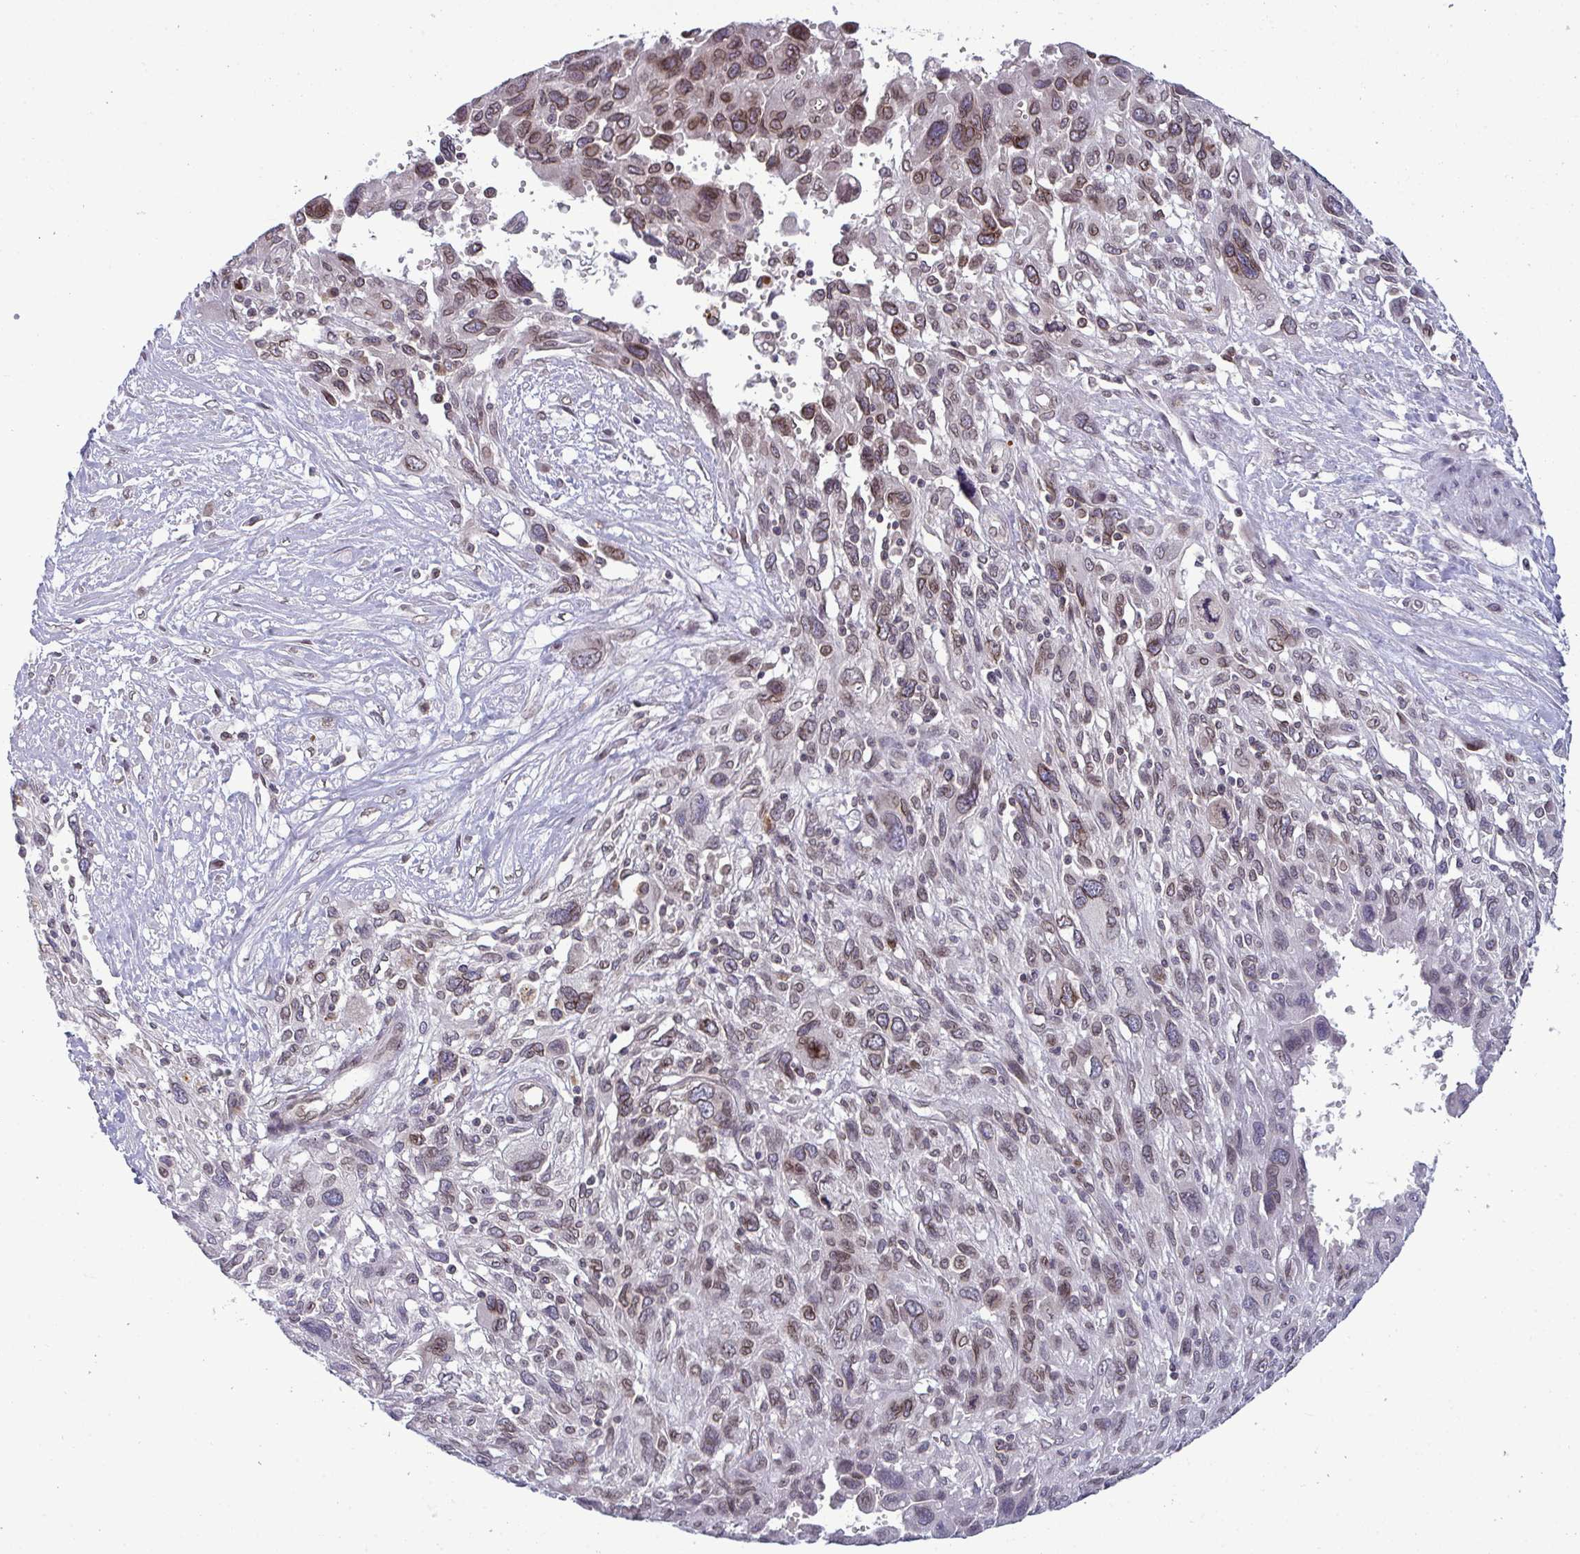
{"staining": {"intensity": "moderate", "quantity": "25%-75%", "location": "cytoplasmic/membranous,nuclear"}, "tissue": "pancreatic cancer", "cell_type": "Tumor cells", "image_type": "cancer", "snomed": [{"axis": "morphology", "description": "Adenocarcinoma, NOS"}, {"axis": "topography", "description": "Pancreas"}], "caption": "Pancreatic cancer was stained to show a protein in brown. There is medium levels of moderate cytoplasmic/membranous and nuclear staining in approximately 25%-75% of tumor cells.", "gene": "RANBP2", "patient": {"sex": "female", "age": 47}}